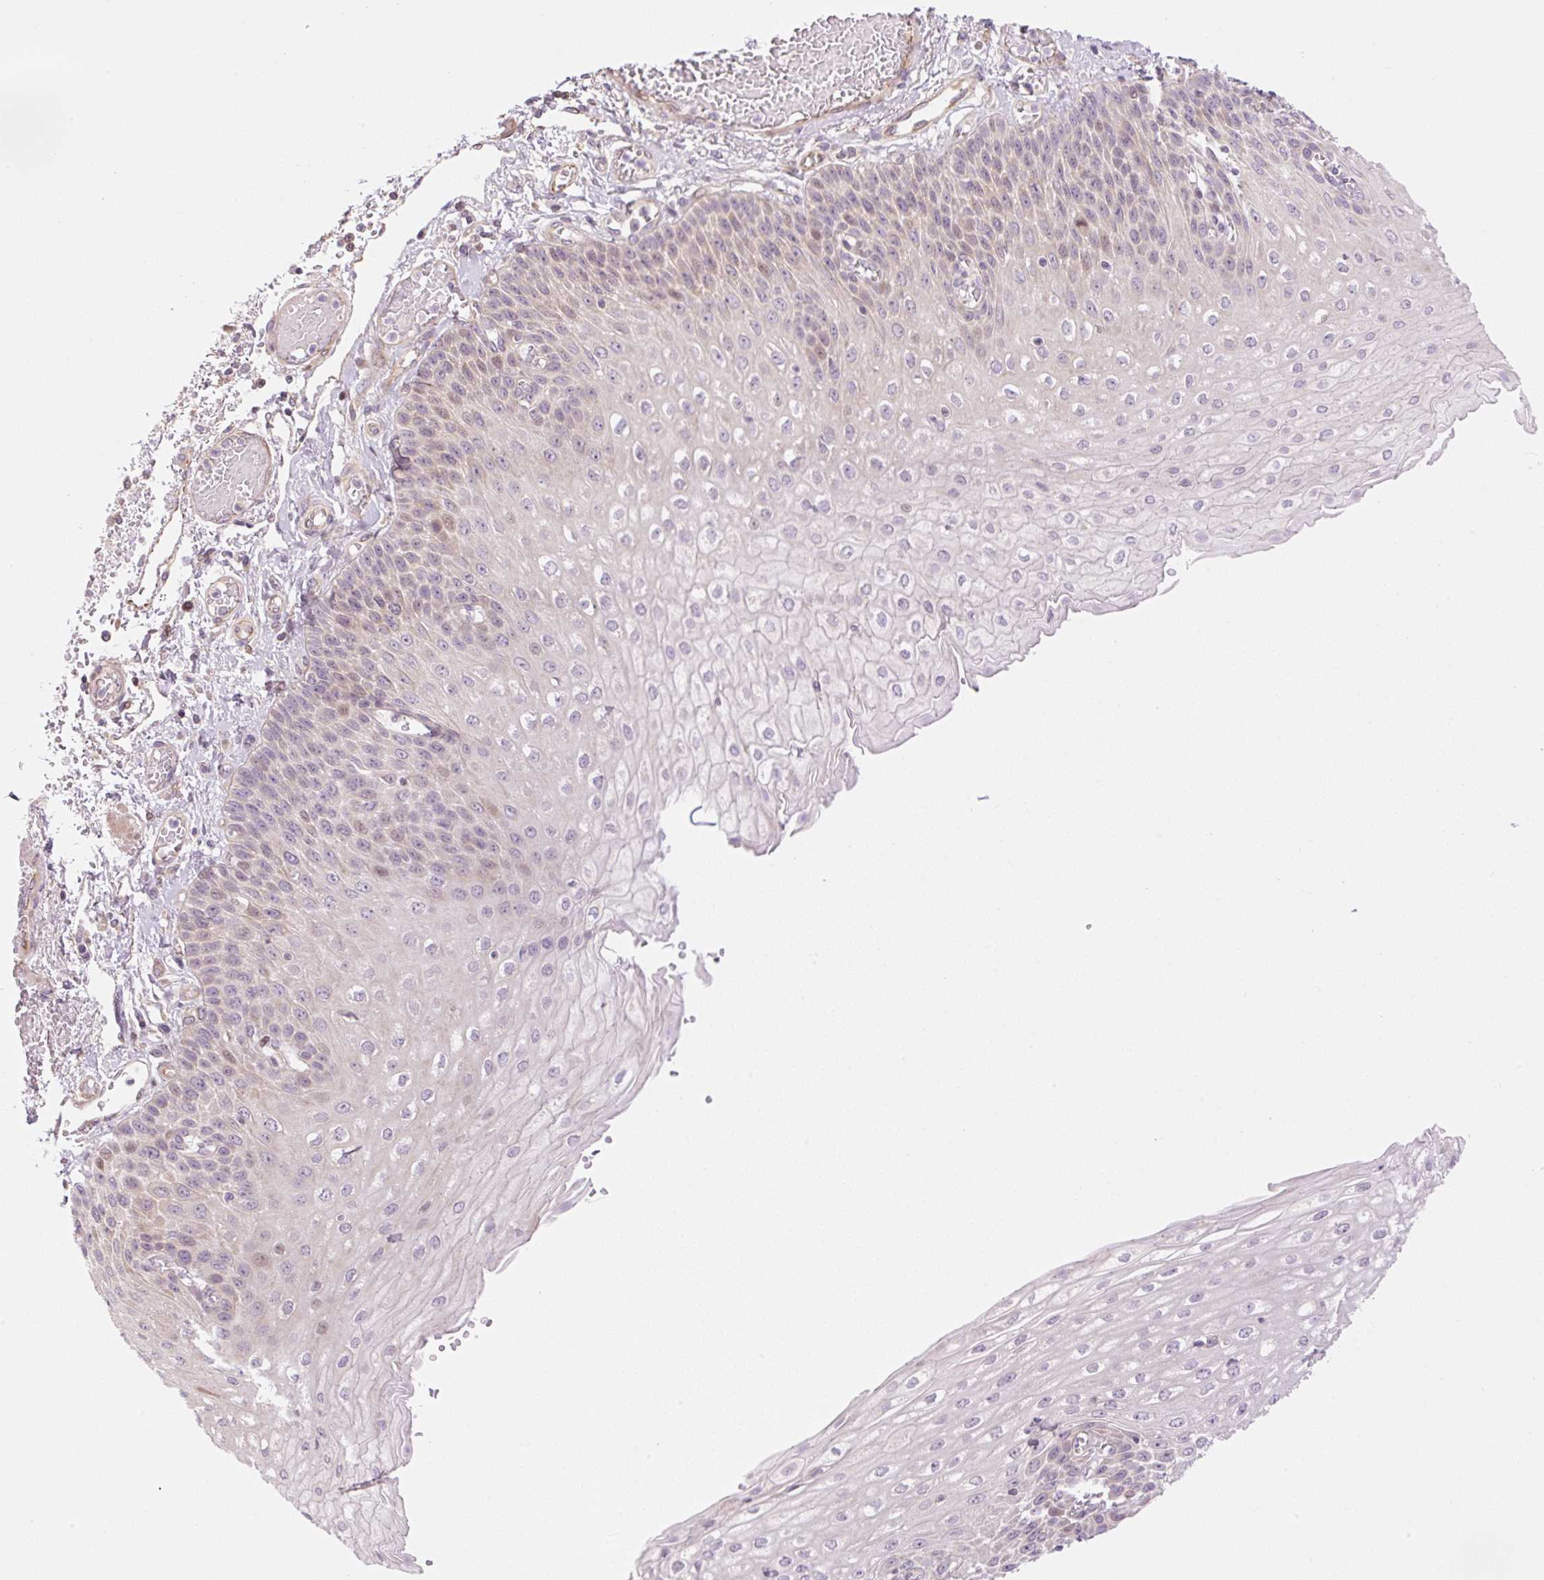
{"staining": {"intensity": "moderate", "quantity": "25%-75%", "location": "cytoplasmic/membranous,nuclear"}, "tissue": "esophagus", "cell_type": "Squamous epithelial cells", "image_type": "normal", "snomed": [{"axis": "morphology", "description": "Normal tissue, NOS"}, {"axis": "morphology", "description": "Adenocarcinoma, NOS"}, {"axis": "topography", "description": "Esophagus"}], "caption": "A photomicrograph showing moderate cytoplasmic/membranous,nuclear staining in about 25%-75% of squamous epithelial cells in unremarkable esophagus, as visualized by brown immunohistochemical staining.", "gene": "ZNF394", "patient": {"sex": "male", "age": 81}}